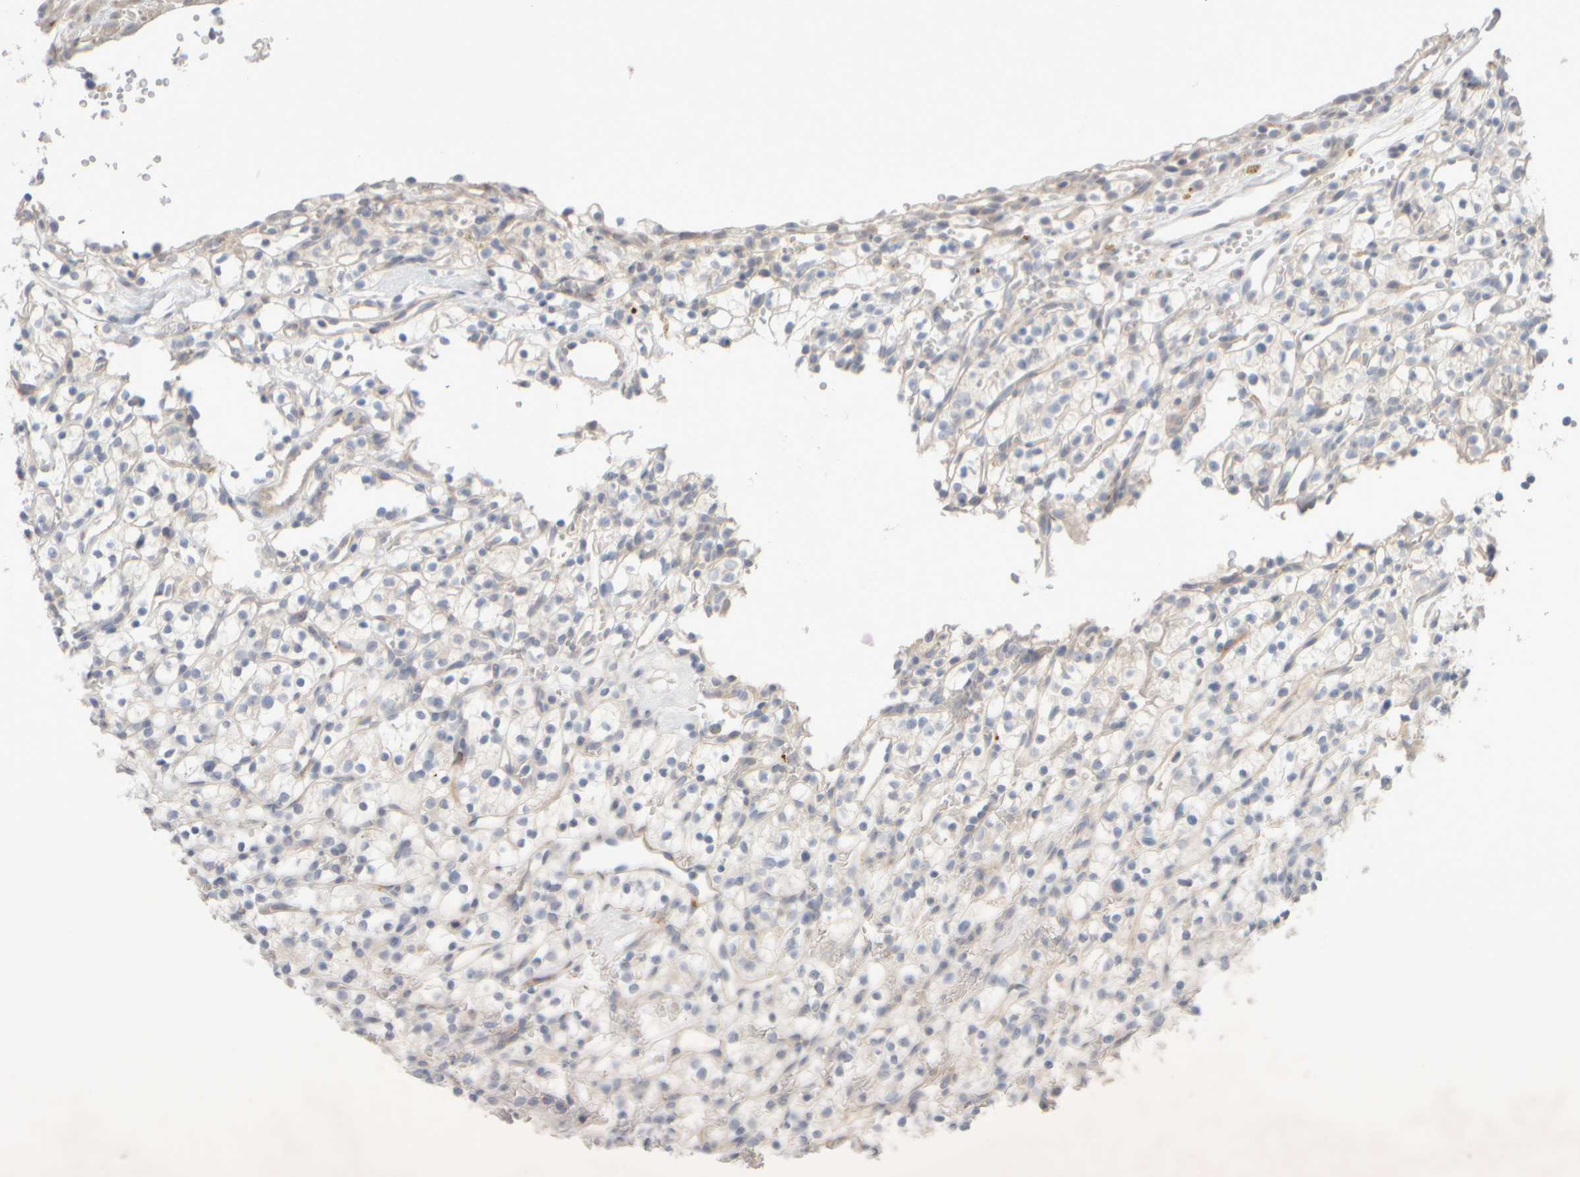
{"staining": {"intensity": "negative", "quantity": "none", "location": "none"}, "tissue": "renal cancer", "cell_type": "Tumor cells", "image_type": "cancer", "snomed": [{"axis": "morphology", "description": "Adenocarcinoma, NOS"}, {"axis": "topography", "description": "Kidney"}], "caption": "This is an immunohistochemistry histopathology image of human adenocarcinoma (renal). There is no expression in tumor cells.", "gene": "CHADL", "patient": {"sex": "female", "age": 57}}